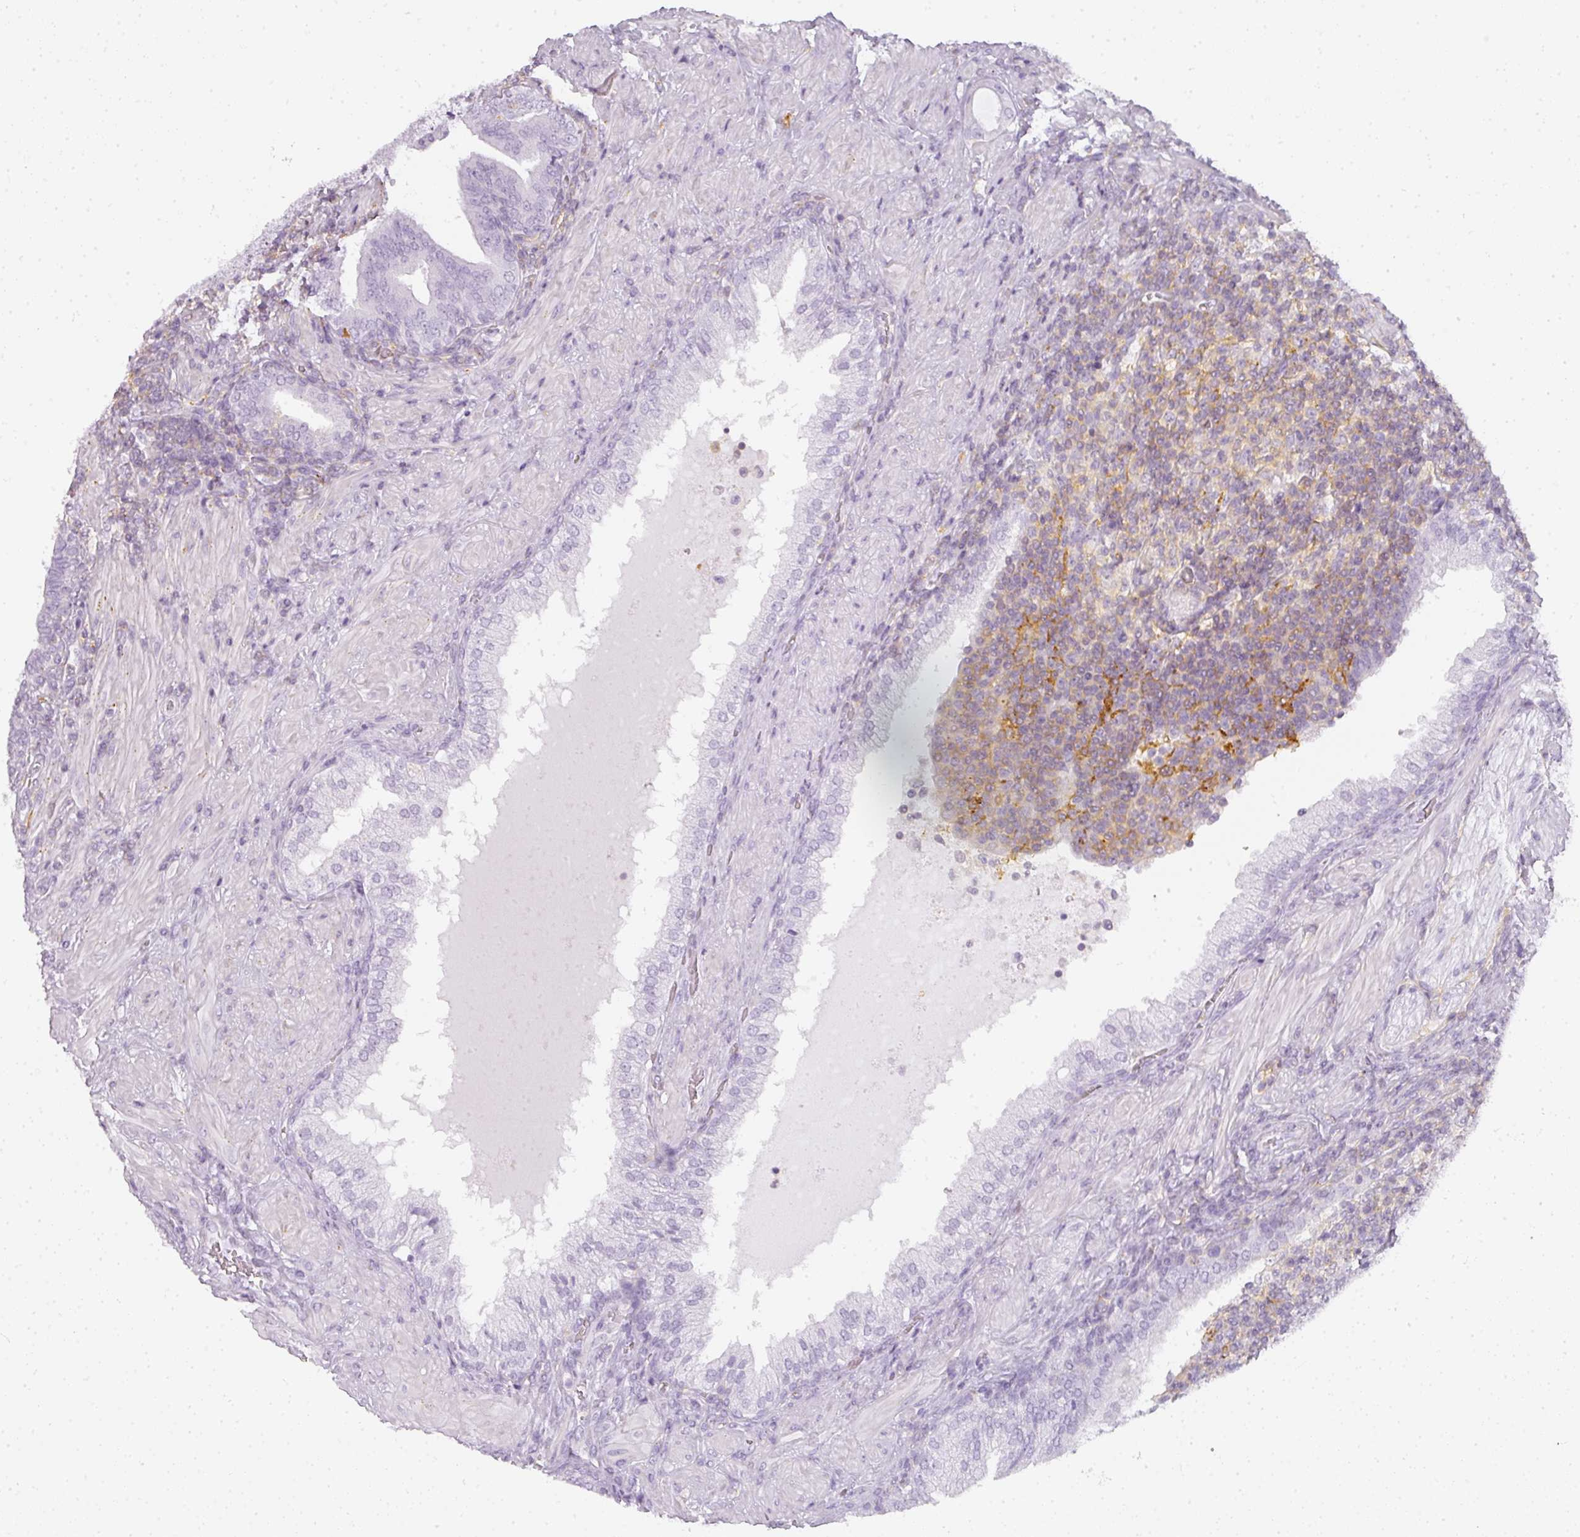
{"staining": {"intensity": "negative", "quantity": "none", "location": "none"}, "tissue": "prostate cancer", "cell_type": "Tumor cells", "image_type": "cancer", "snomed": [{"axis": "morphology", "description": "Adenocarcinoma, High grade"}, {"axis": "topography", "description": "Prostate"}], "caption": "The immunohistochemistry photomicrograph has no significant staining in tumor cells of prostate adenocarcinoma (high-grade) tissue.", "gene": "TMEM42", "patient": {"sex": "male", "age": 55}}